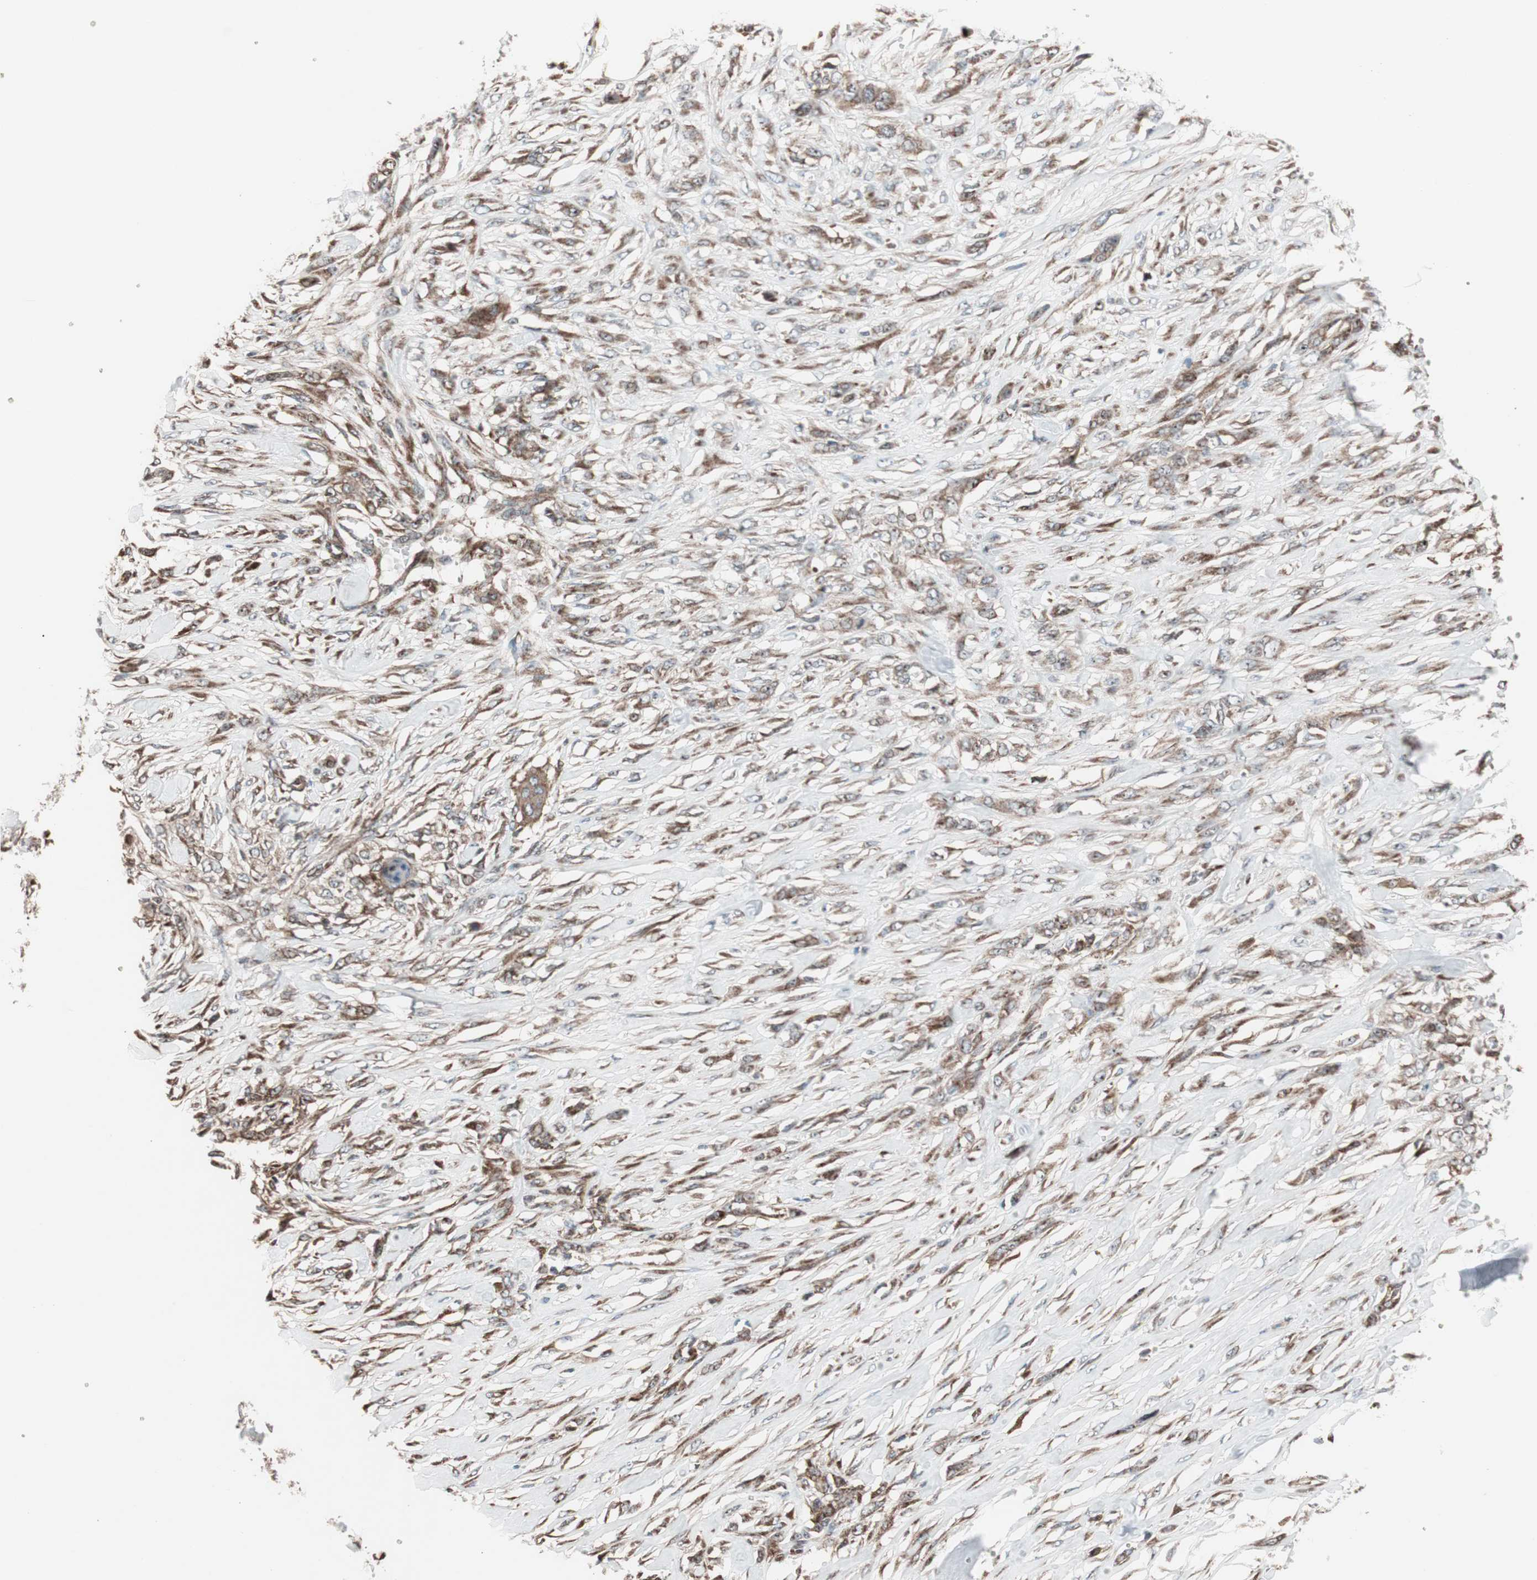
{"staining": {"intensity": "moderate", "quantity": ">75%", "location": "cytoplasmic/membranous"}, "tissue": "skin cancer", "cell_type": "Tumor cells", "image_type": "cancer", "snomed": [{"axis": "morphology", "description": "Squamous cell carcinoma, NOS"}, {"axis": "topography", "description": "Skin"}], "caption": "This histopathology image reveals squamous cell carcinoma (skin) stained with IHC to label a protein in brown. The cytoplasmic/membranous of tumor cells show moderate positivity for the protein. Nuclei are counter-stained blue.", "gene": "CCL14", "patient": {"sex": "female", "age": 59}}